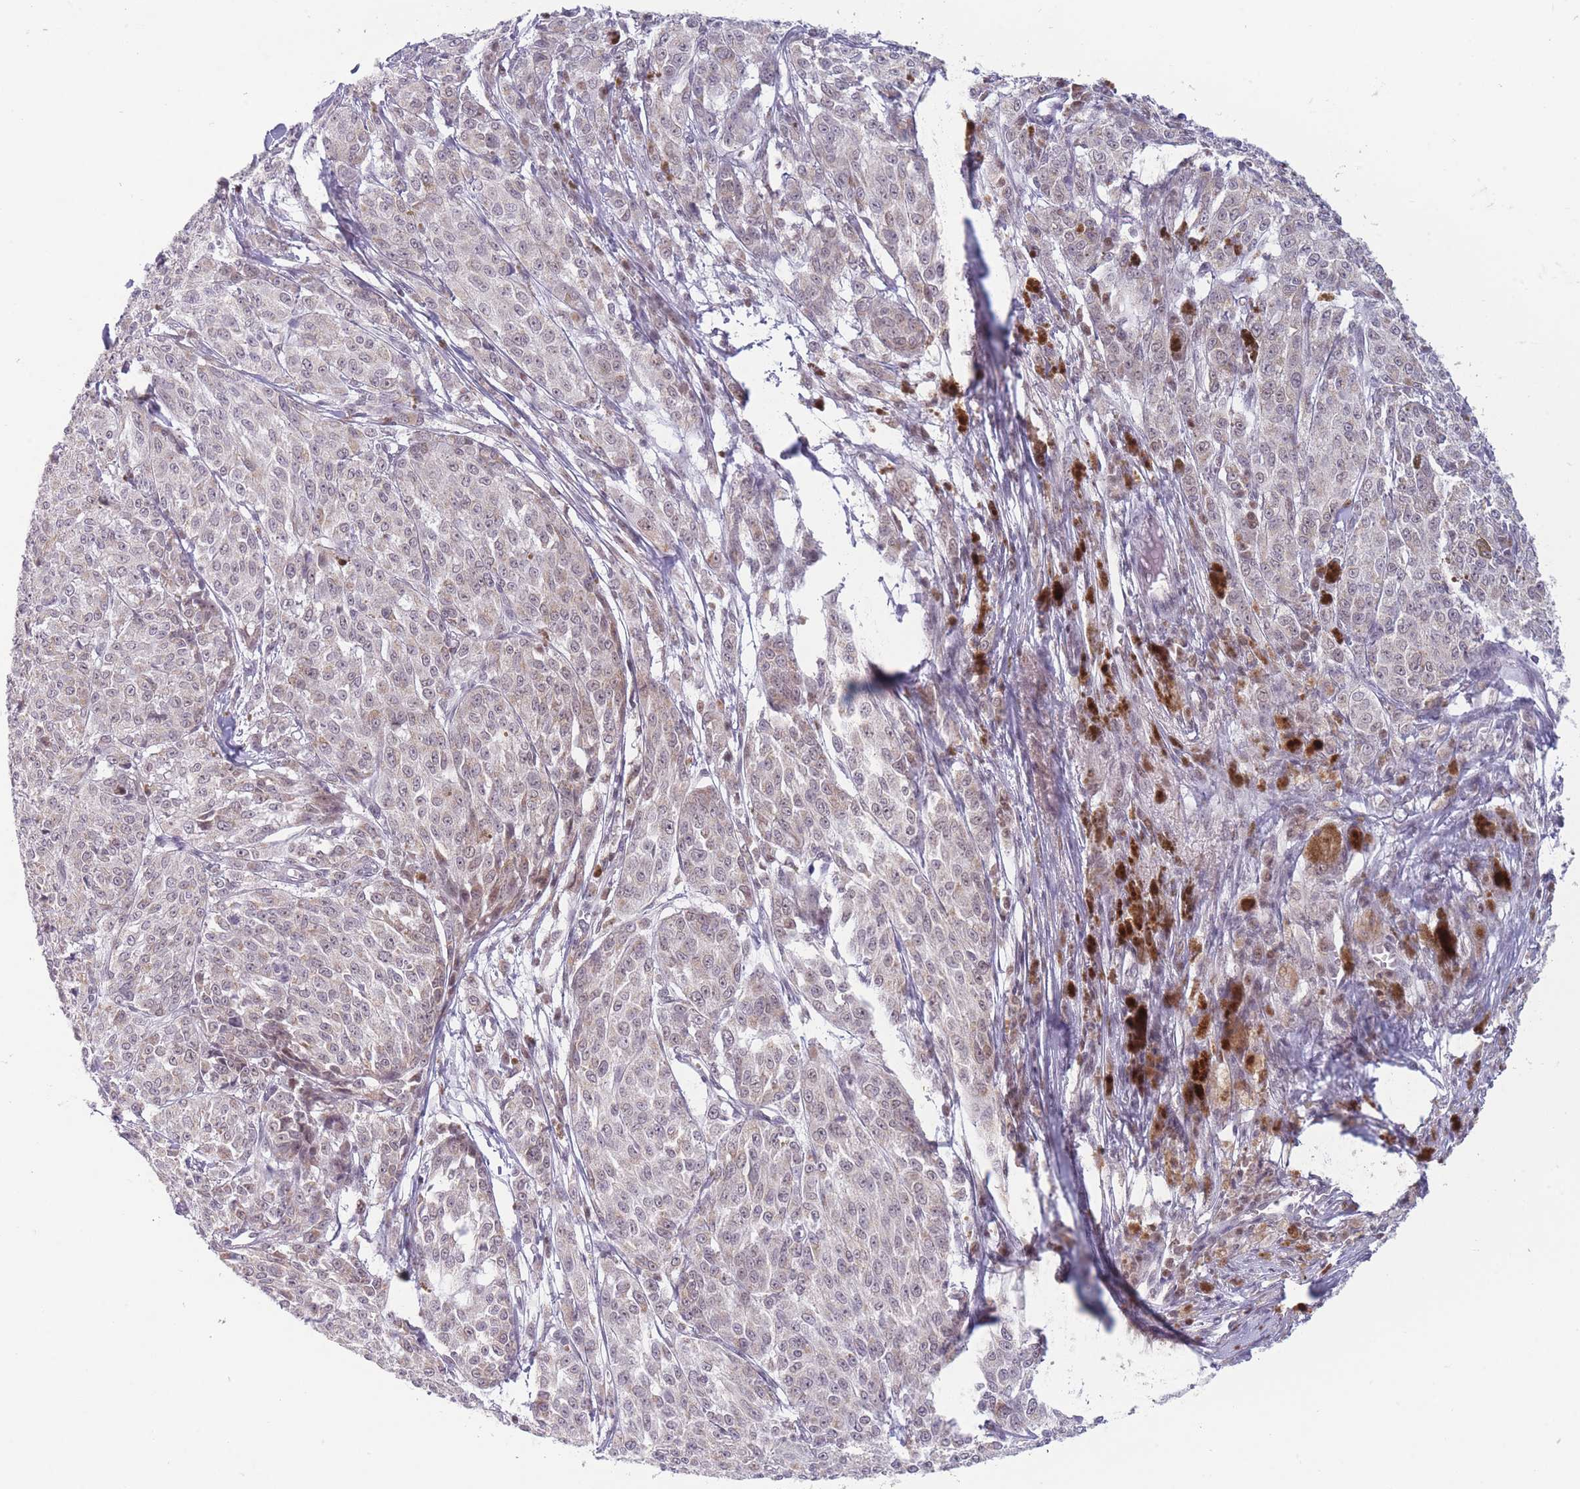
{"staining": {"intensity": "weak", "quantity": "<25%", "location": "nuclear"}, "tissue": "melanoma", "cell_type": "Tumor cells", "image_type": "cancer", "snomed": [{"axis": "morphology", "description": "Malignant melanoma, NOS"}, {"axis": "topography", "description": "Skin"}], "caption": "DAB immunohistochemical staining of human malignant melanoma reveals no significant expression in tumor cells.", "gene": "ARID3B", "patient": {"sex": "female", "age": 52}}